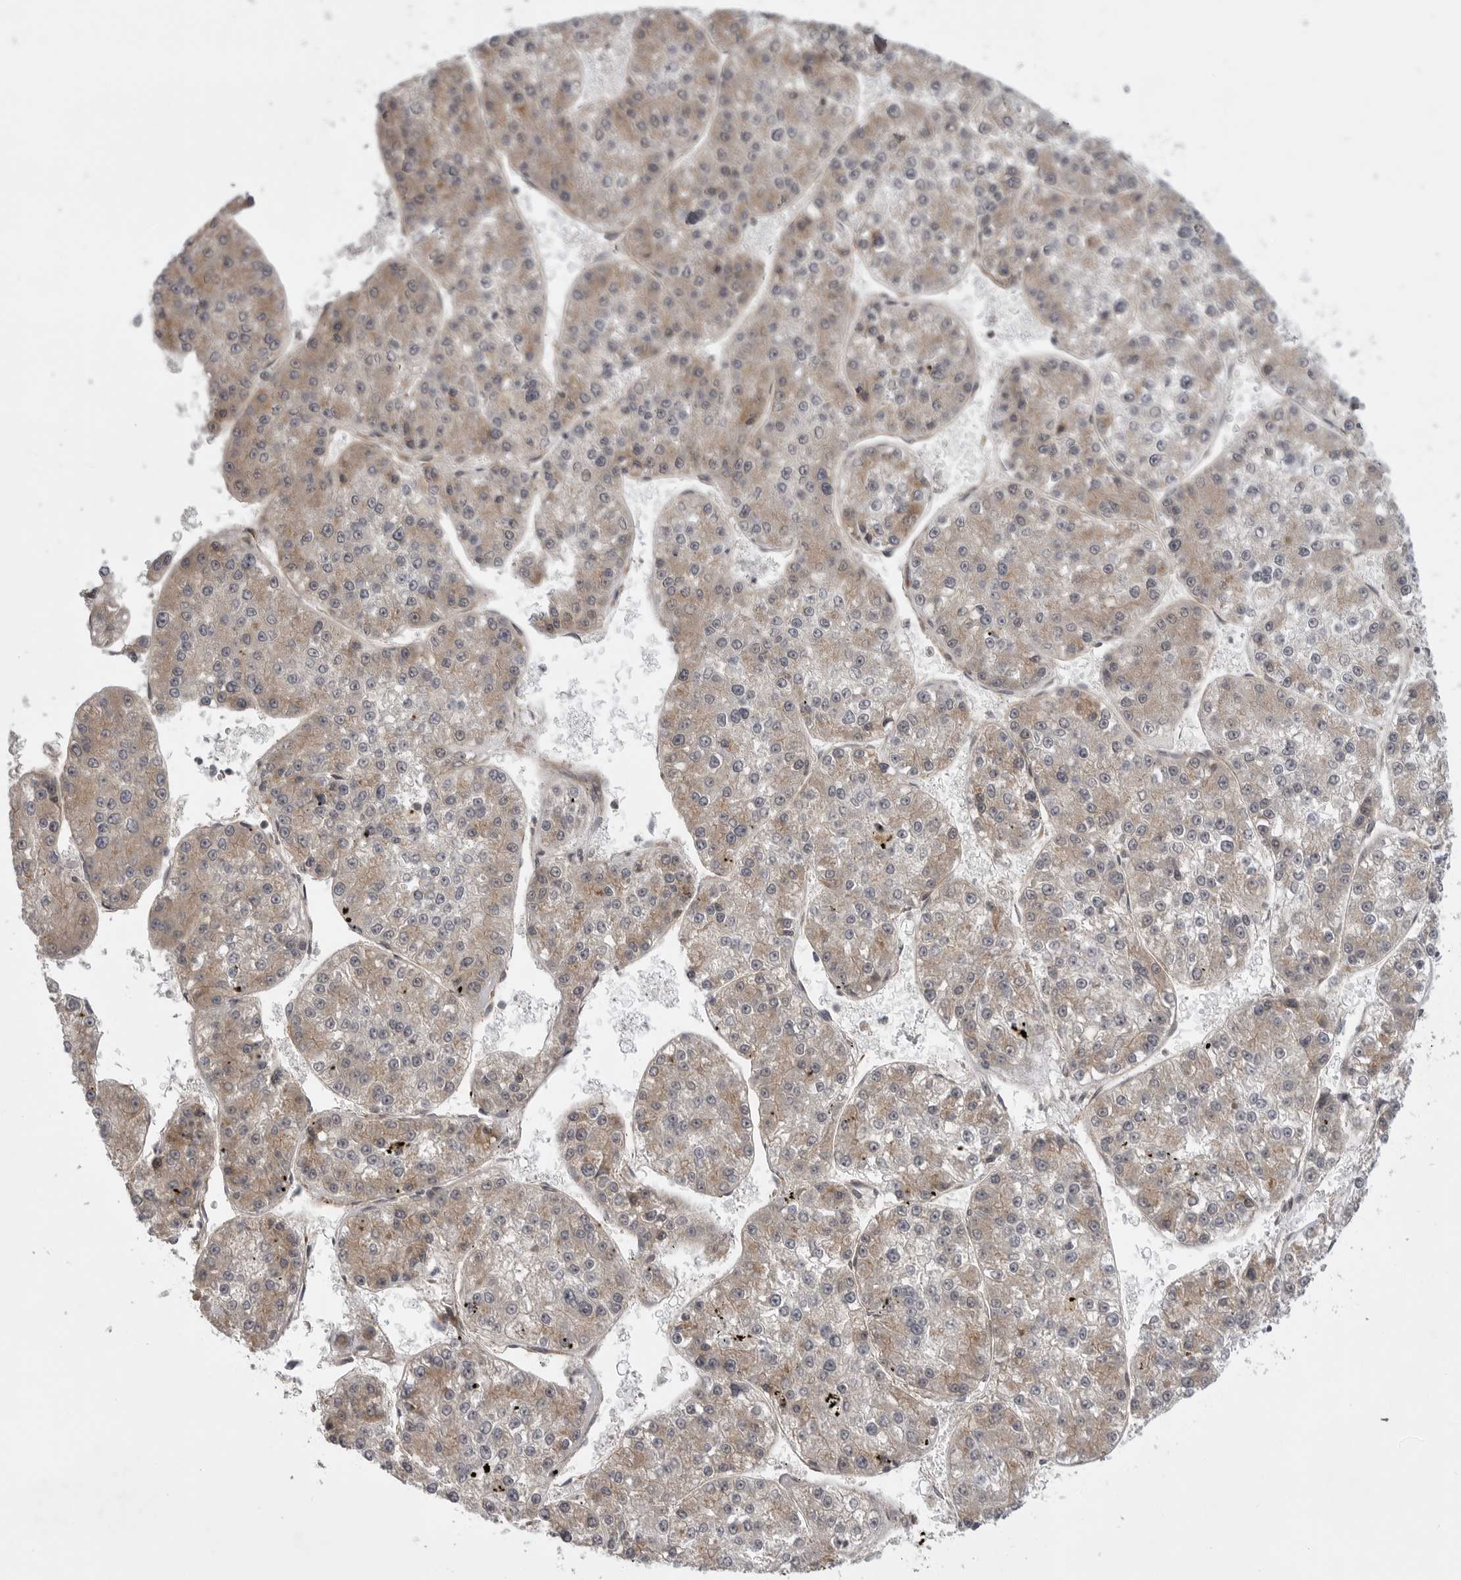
{"staining": {"intensity": "weak", "quantity": "25%-75%", "location": "cytoplasmic/membranous"}, "tissue": "liver cancer", "cell_type": "Tumor cells", "image_type": "cancer", "snomed": [{"axis": "morphology", "description": "Carcinoma, Hepatocellular, NOS"}, {"axis": "topography", "description": "Liver"}], "caption": "A histopathology image of liver hepatocellular carcinoma stained for a protein exhibits weak cytoplasmic/membranous brown staining in tumor cells. Using DAB (3,3'-diaminobenzidine) (brown) and hematoxylin (blue) stains, captured at high magnification using brightfield microscopy.", "gene": "LRRC45", "patient": {"sex": "female", "age": 73}}